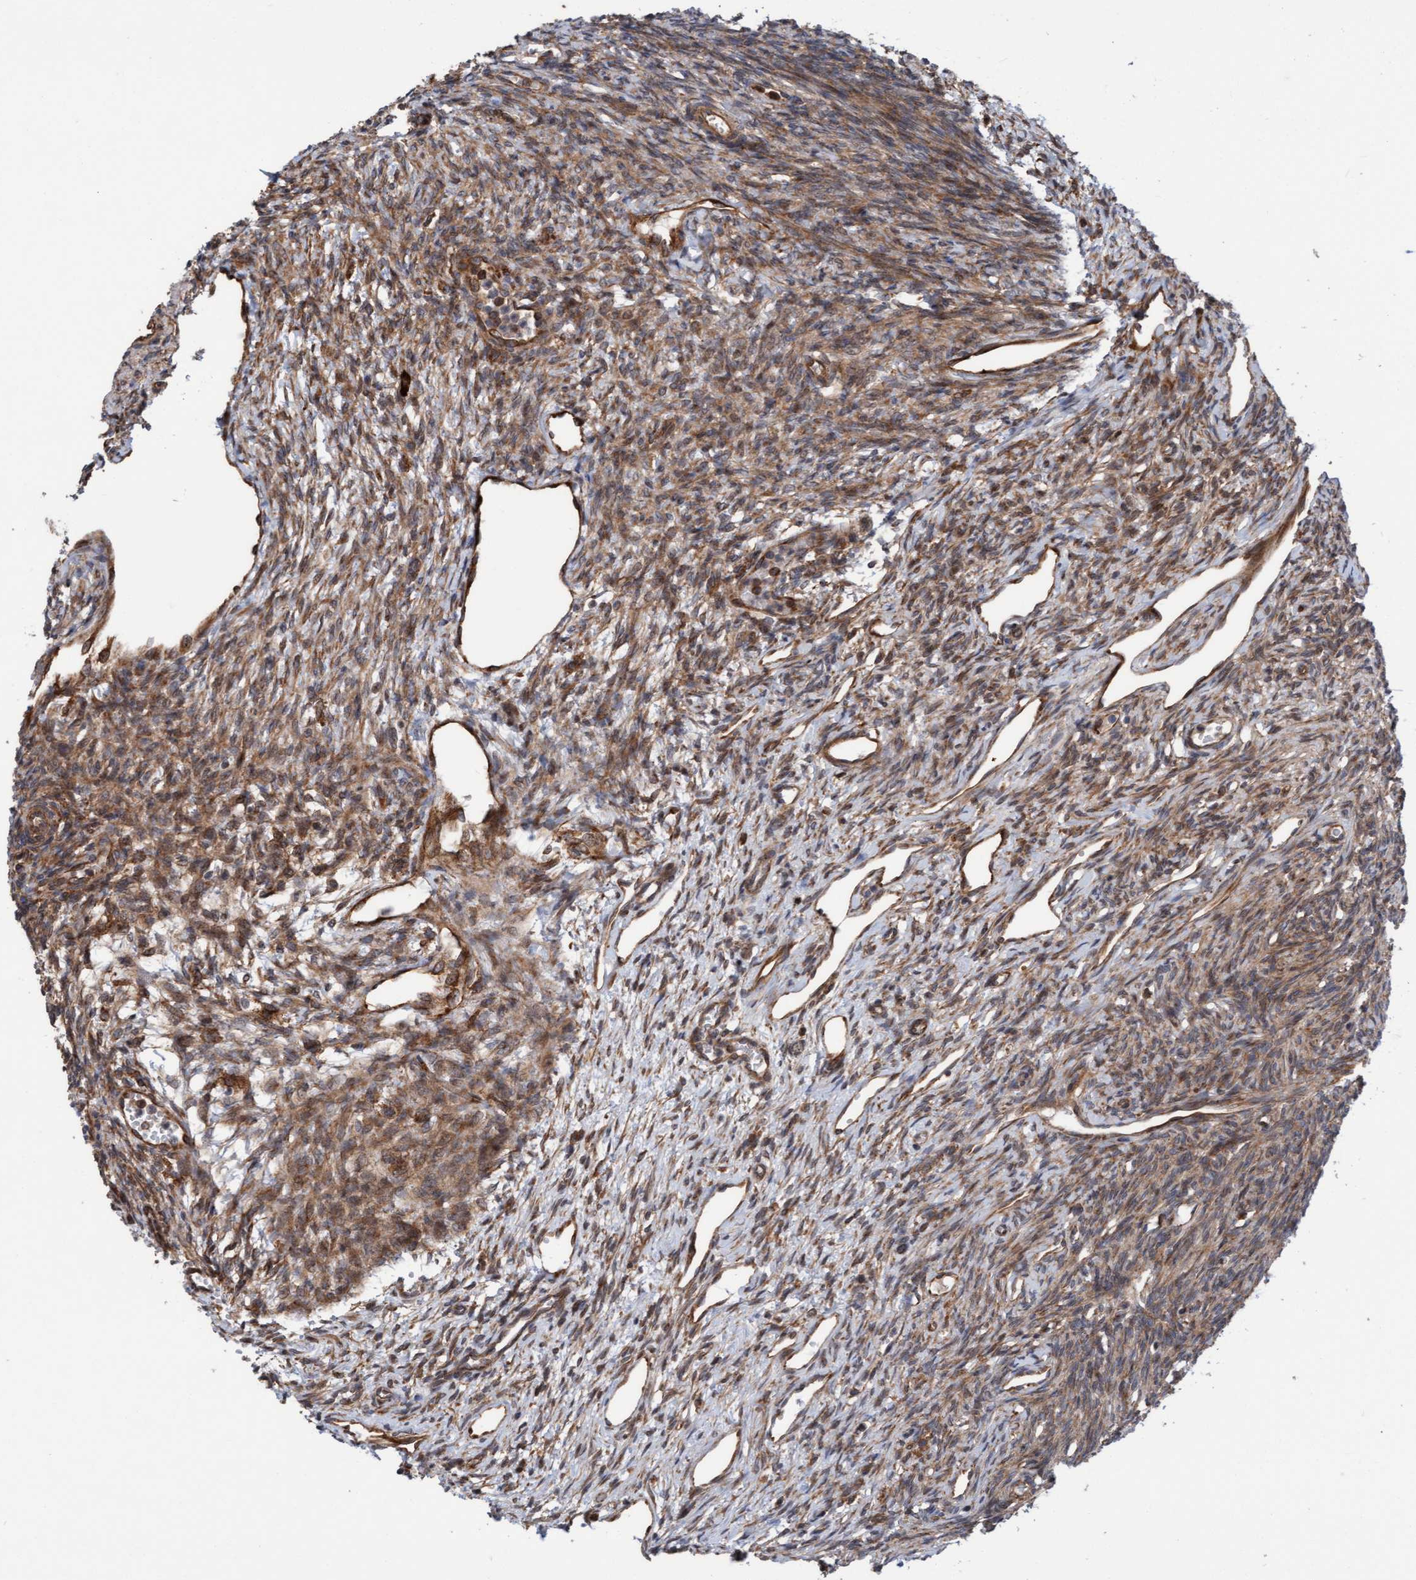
{"staining": {"intensity": "moderate", "quantity": ">75%", "location": "cytoplasmic/membranous"}, "tissue": "ovary", "cell_type": "Follicle cells", "image_type": "normal", "snomed": [{"axis": "morphology", "description": "Normal tissue, NOS"}, {"axis": "topography", "description": "Ovary"}], "caption": "High-magnification brightfield microscopy of normal ovary stained with DAB (3,3'-diaminobenzidine) (brown) and counterstained with hematoxylin (blue). follicle cells exhibit moderate cytoplasmic/membranous positivity is present in approximately>75% of cells. (IHC, brightfield microscopy, high magnification).", "gene": "KIAA0753", "patient": {"sex": "female", "age": 33}}